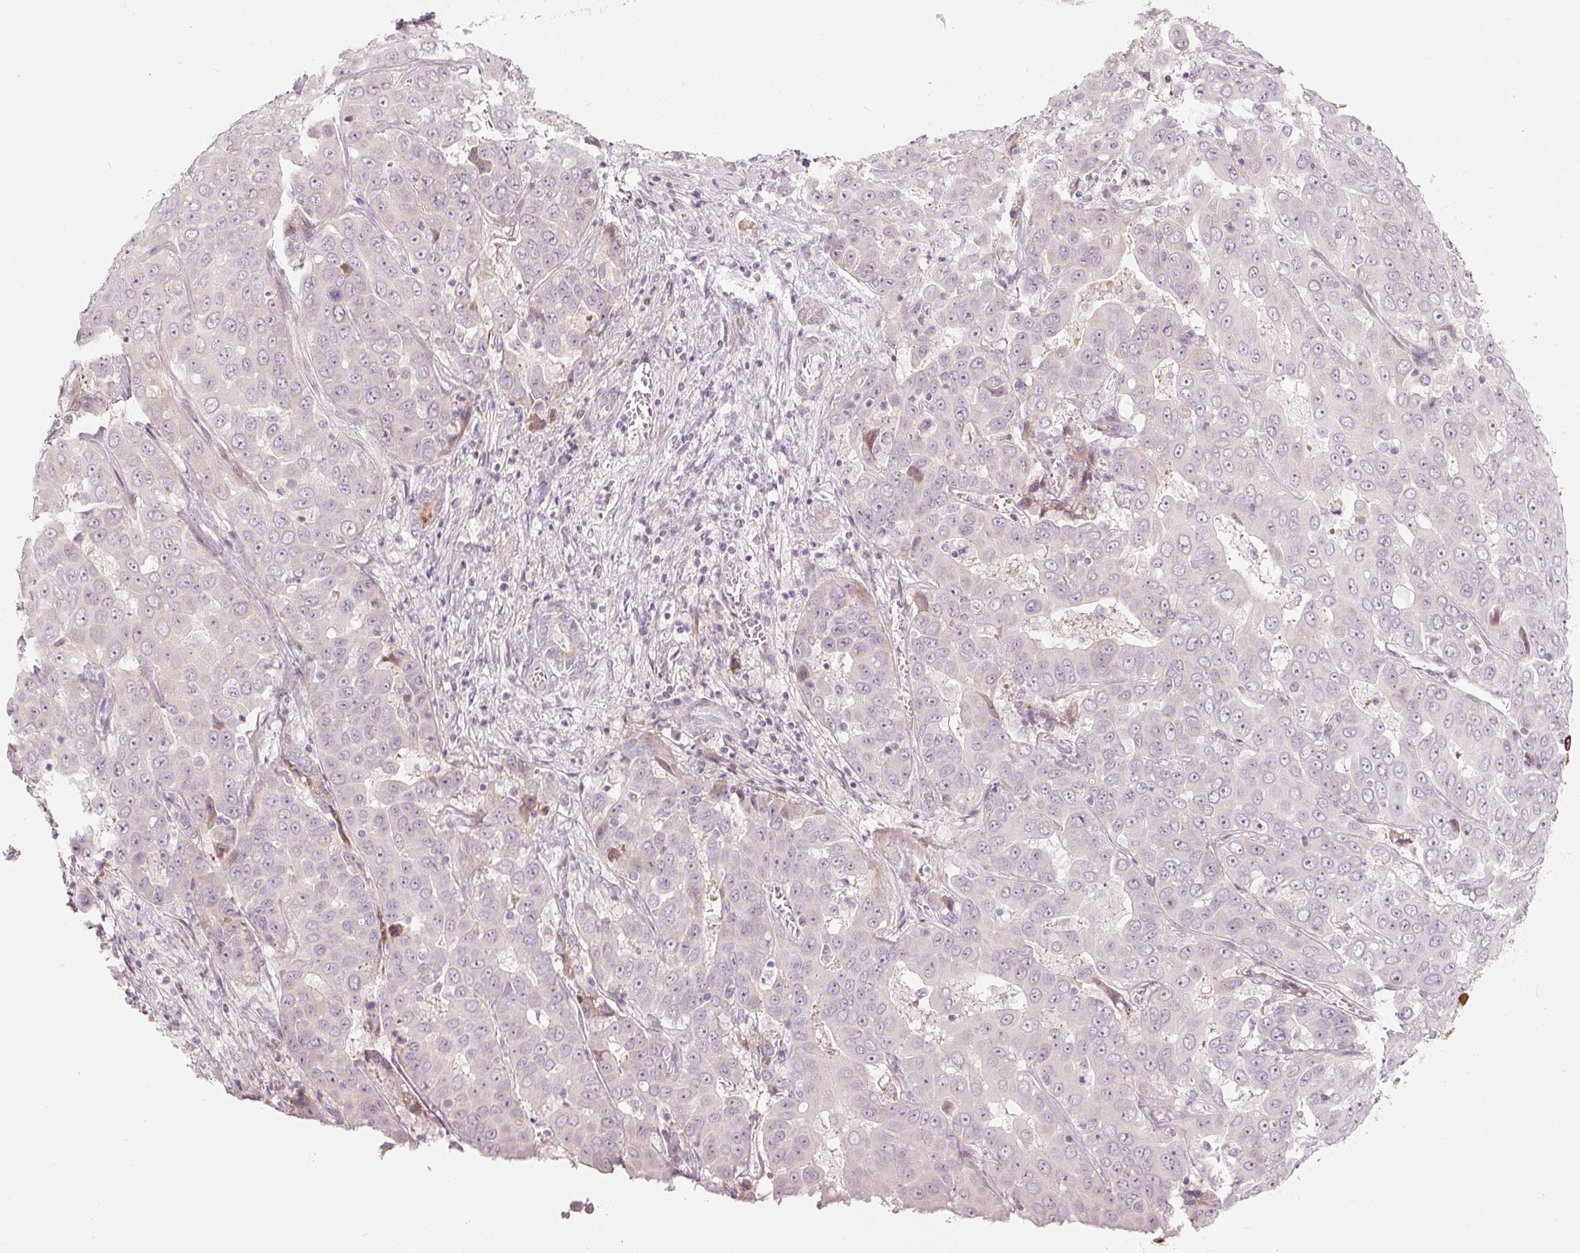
{"staining": {"intensity": "negative", "quantity": "none", "location": "none"}, "tissue": "liver cancer", "cell_type": "Tumor cells", "image_type": "cancer", "snomed": [{"axis": "morphology", "description": "Cholangiocarcinoma"}, {"axis": "topography", "description": "Liver"}], "caption": "Immunohistochemistry (IHC) of liver cancer shows no staining in tumor cells. (Brightfield microscopy of DAB (3,3'-diaminobenzidine) immunohistochemistry (IHC) at high magnification).", "gene": "SLC20A1", "patient": {"sex": "female", "age": 52}}